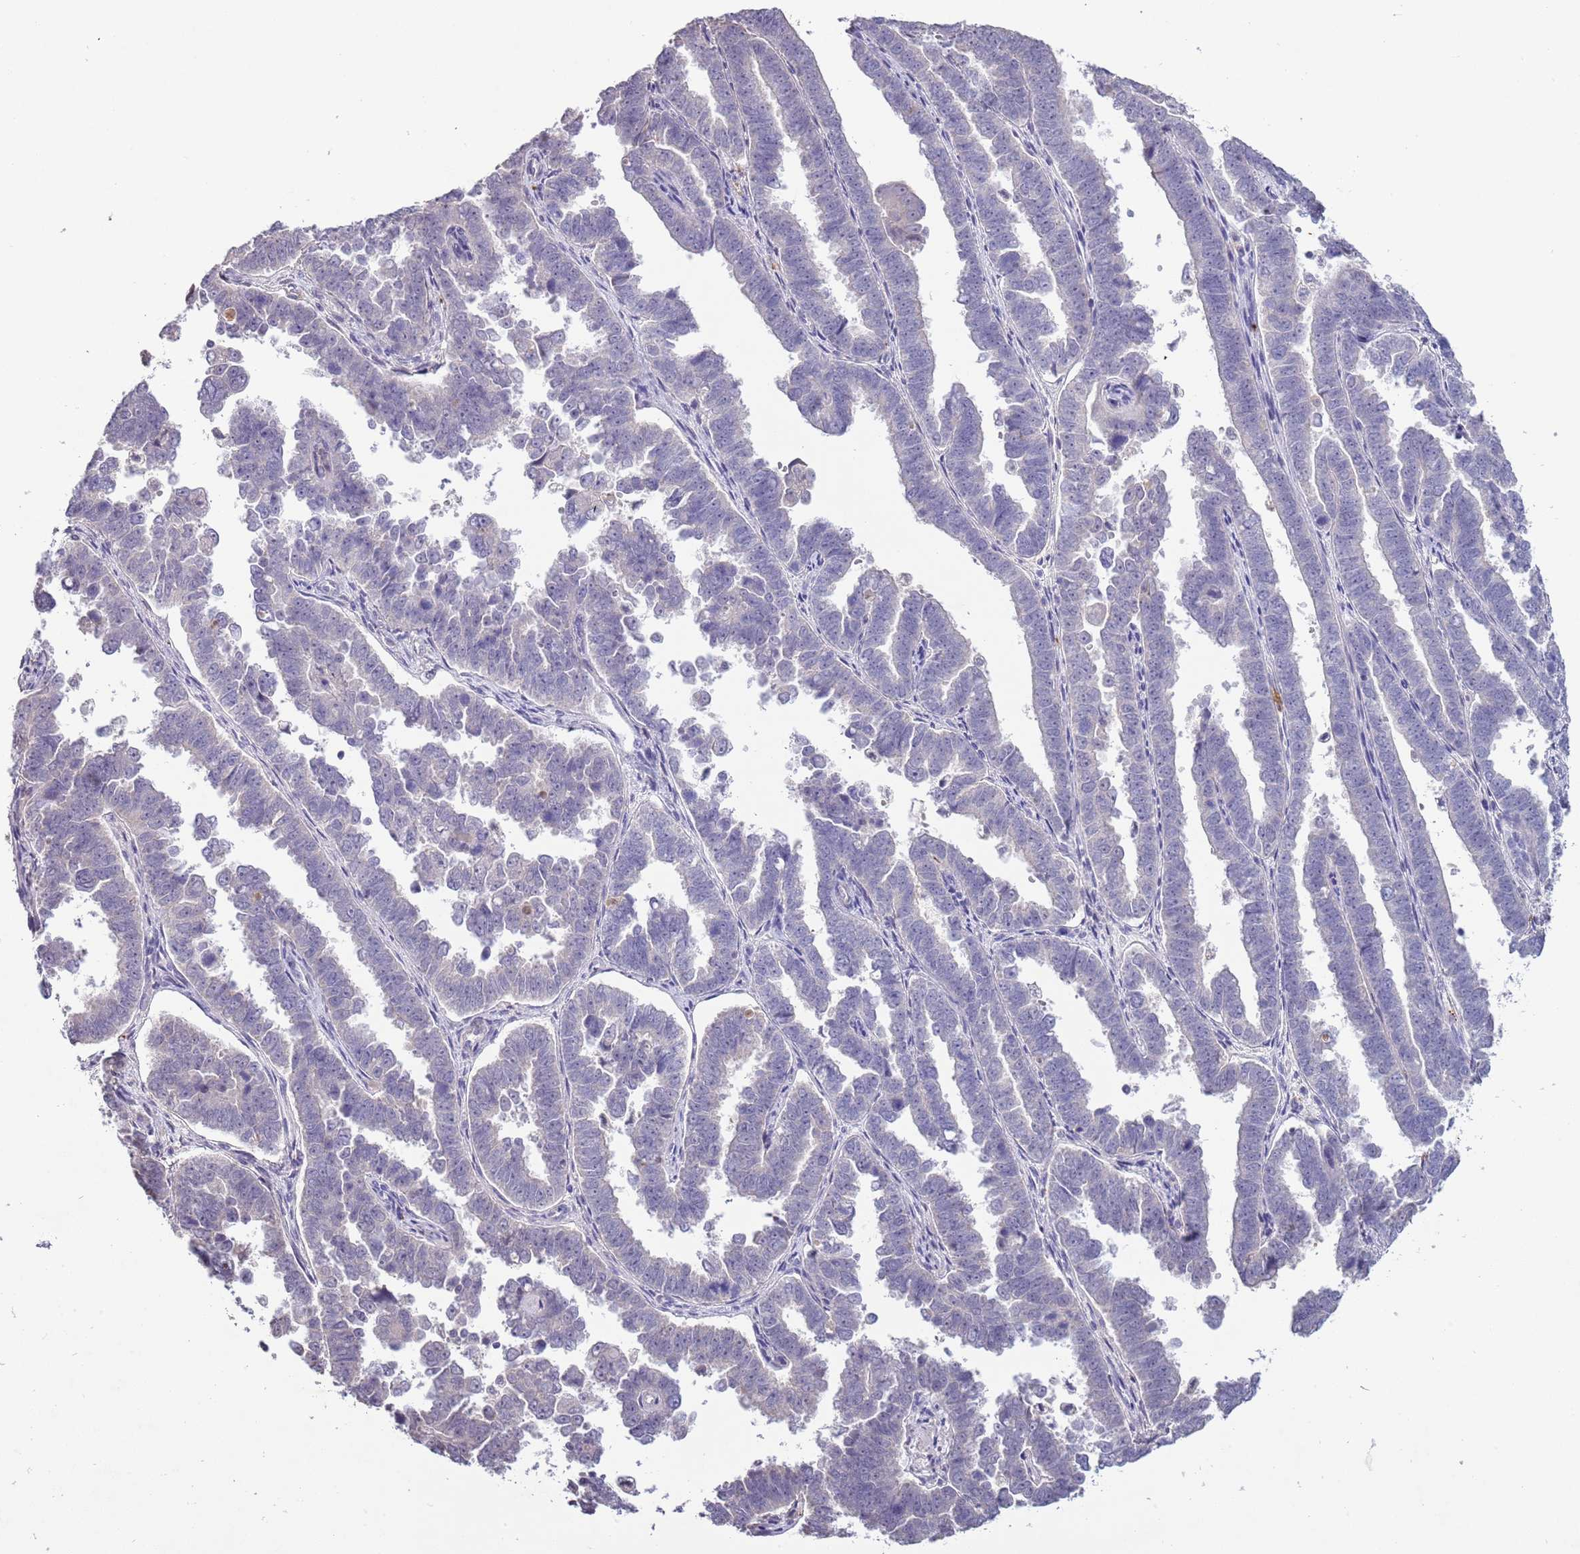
{"staining": {"intensity": "negative", "quantity": "none", "location": "none"}, "tissue": "endometrial cancer", "cell_type": "Tumor cells", "image_type": "cancer", "snomed": [{"axis": "morphology", "description": "Adenocarcinoma, NOS"}, {"axis": "topography", "description": "Endometrium"}], "caption": "Immunohistochemistry (IHC) of human adenocarcinoma (endometrial) displays no positivity in tumor cells.", "gene": "P2RY13", "patient": {"sex": "female", "age": 75}}